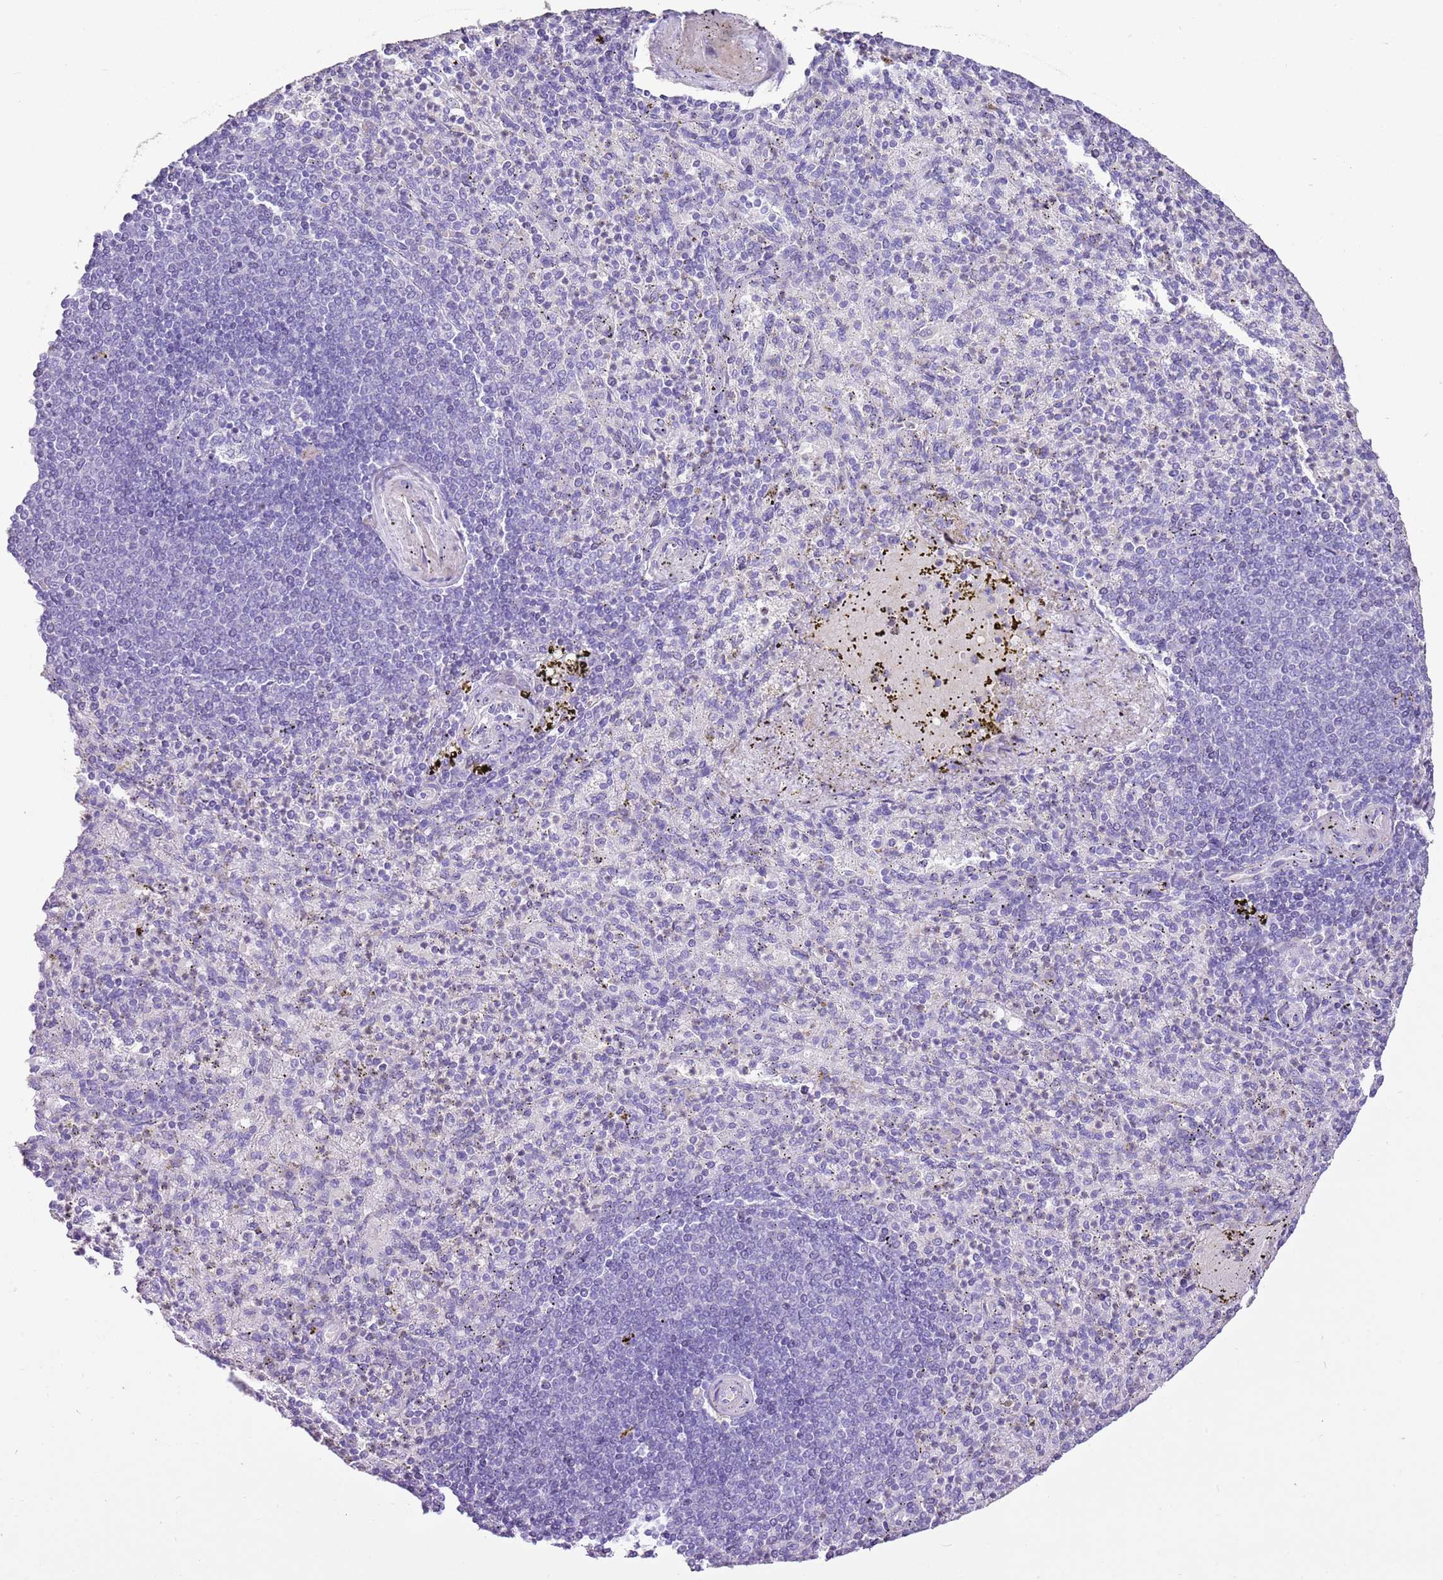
{"staining": {"intensity": "negative", "quantity": "none", "location": "none"}, "tissue": "spleen", "cell_type": "Cells in red pulp", "image_type": "normal", "snomed": [{"axis": "morphology", "description": "Normal tissue, NOS"}, {"axis": "topography", "description": "Spleen"}], "caption": "Immunohistochemical staining of unremarkable human spleen exhibits no significant staining in cells in red pulp.", "gene": "XPO7", "patient": {"sex": "female", "age": 74}}